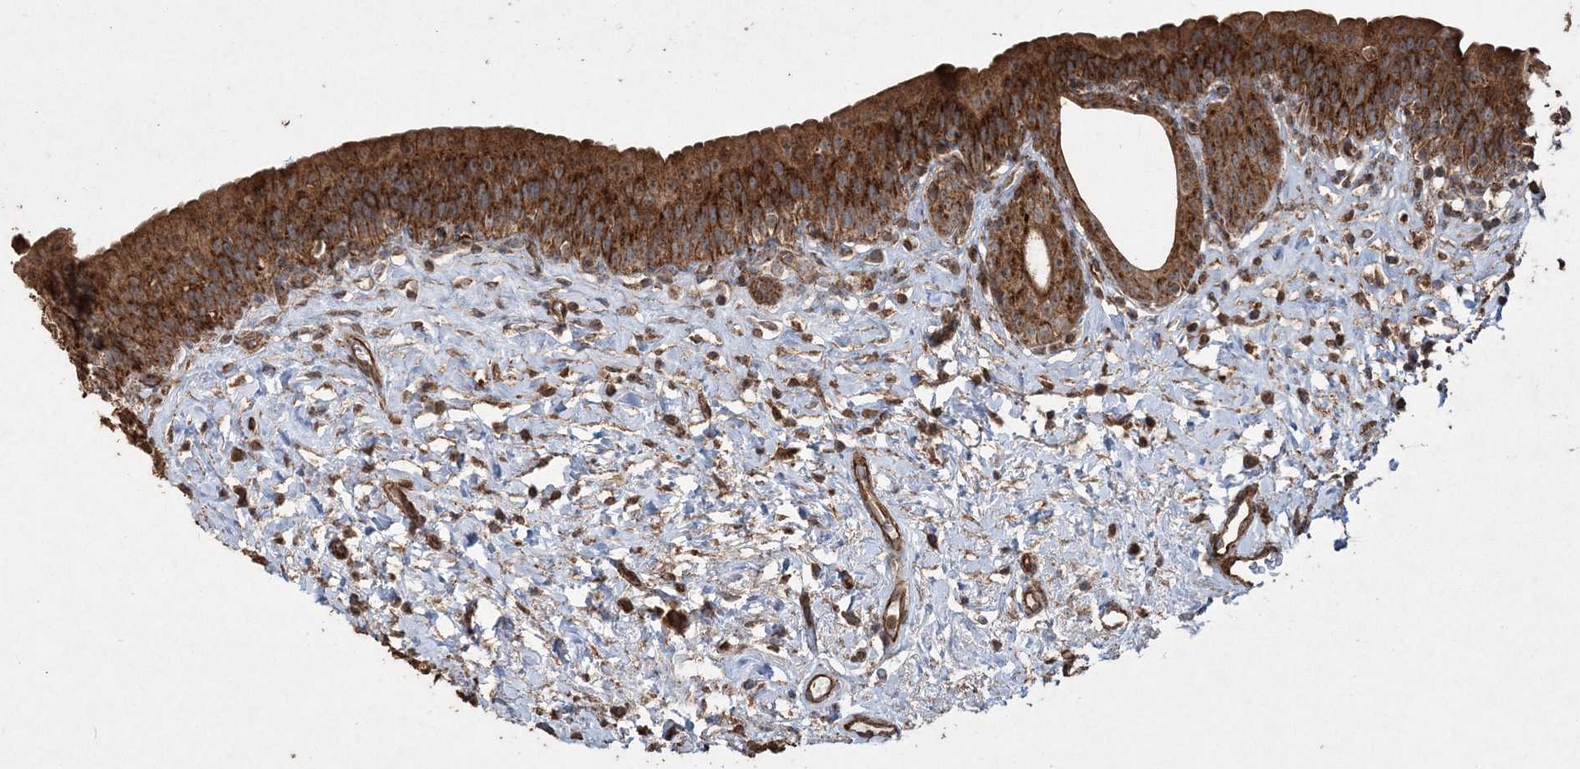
{"staining": {"intensity": "strong", "quantity": ">75%", "location": "cytoplasmic/membranous"}, "tissue": "urinary bladder", "cell_type": "Urothelial cells", "image_type": "normal", "snomed": [{"axis": "morphology", "description": "Normal tissue, NOS"}, {"axis": "topography", "description": "Urinary bladder"}], "caption": "Strong cytoplasmic/membranous protein staining is appreciated in about >75% of urothelial cells in urinary bladder. The staining was performed using DAB, with brown indicating positive protein expression. Nuclei are stained blue with hematoxylin.", "gene": "TTC7A", "patient": {"sex": "male", "age": 83}}